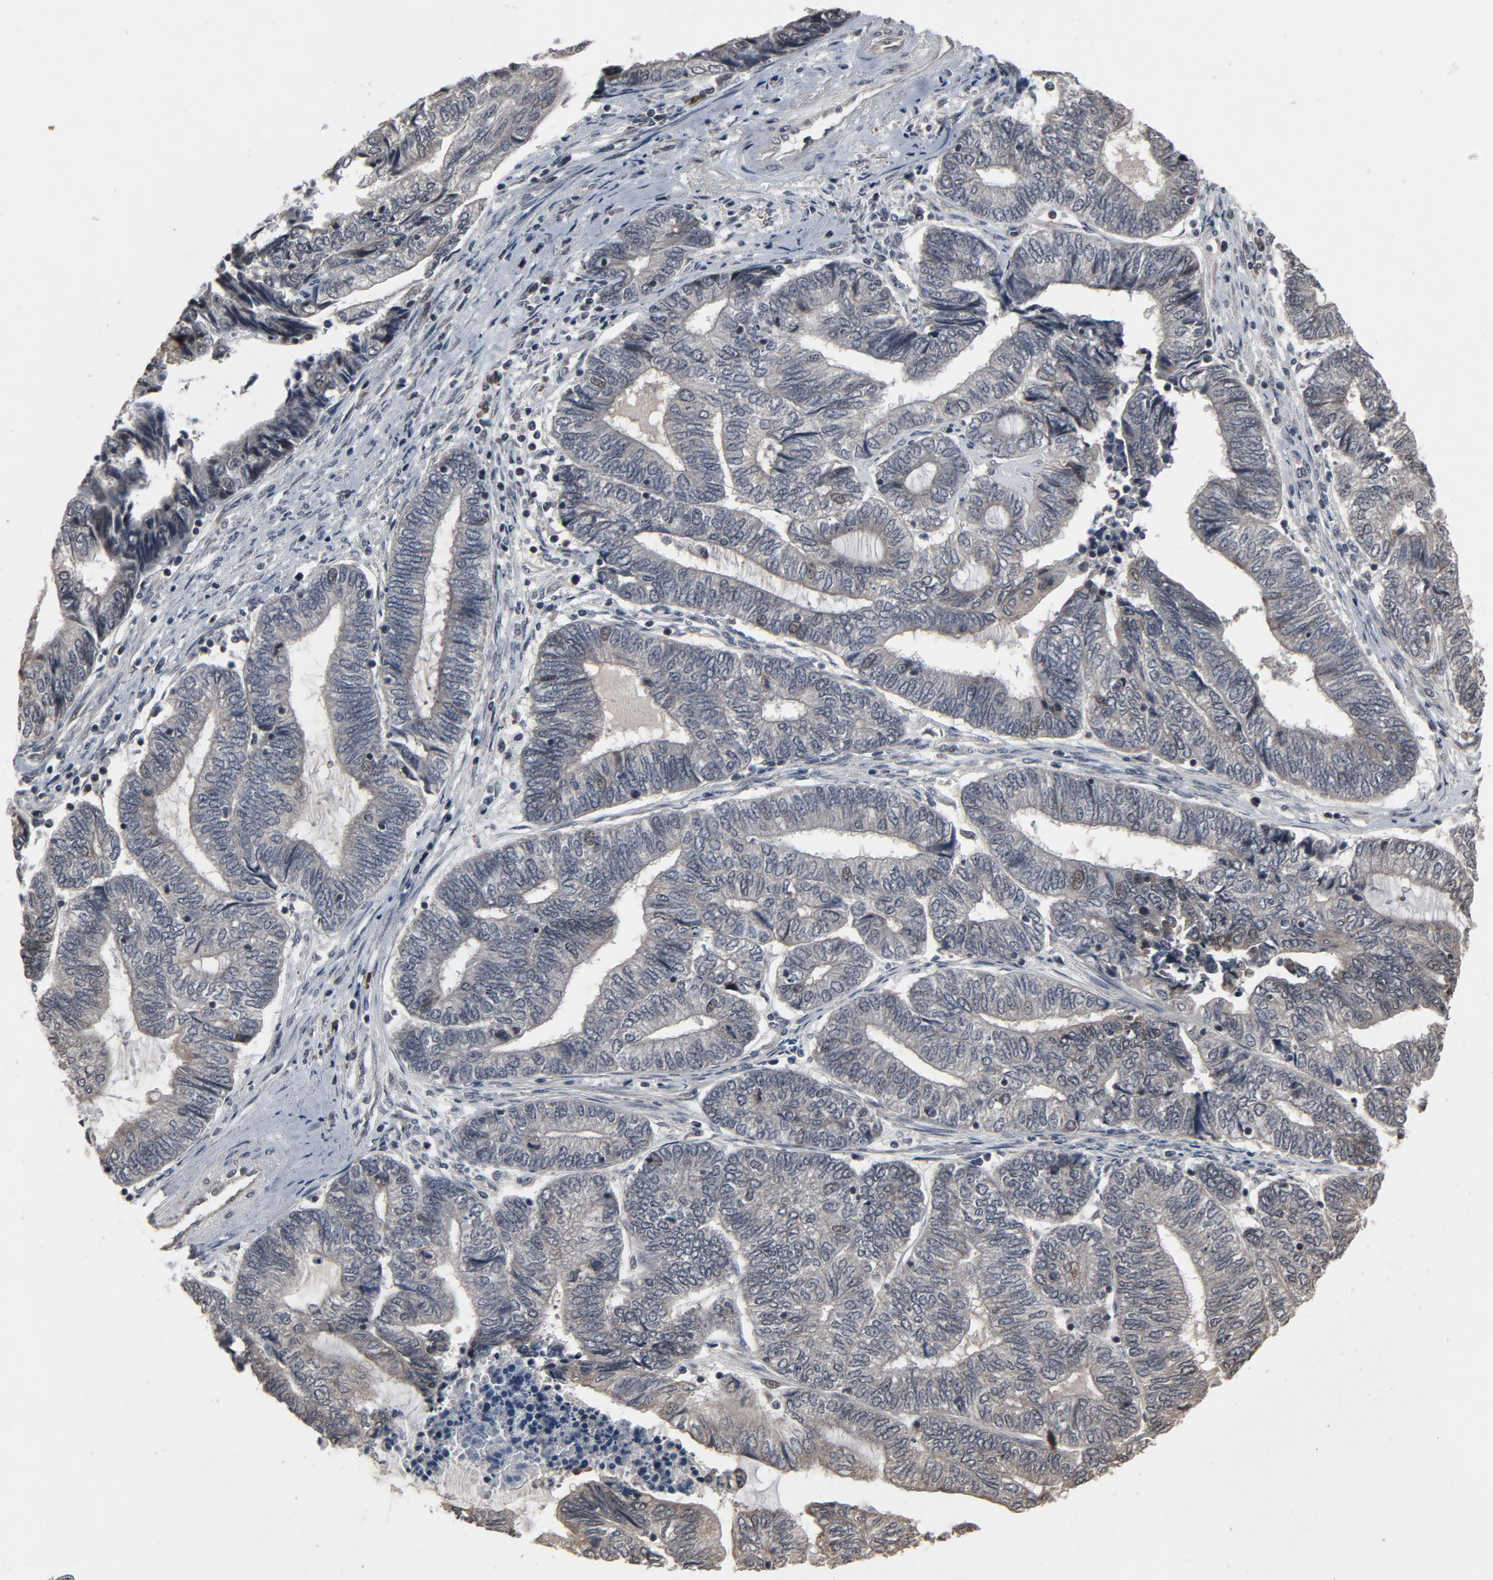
{"staining": {"intensity": "weak", "quantity": "<25%", "location": "cytoplasmic/membranous,nuclear"}, "tissue": "endometrial cancer", "cell_type": "Tumor cells", "image_type": "cancer", "snomed": [{"axis": "morphology", "description": "Adenocarcinoma, NOS"}, {"axis": "topography", "description": "Uterus"}, {"axis": "topography", "description": "Endometrium"}], "caption": "Immunohistochemistry (IHC) photomicrograph of neoplastic tissue: human adenocarcinoma (endometrial) stained with DAB reveals no significant protein positivity in tumor cells.", "gene": "POM121", "patient": {"sex": "female", "age": 70}}